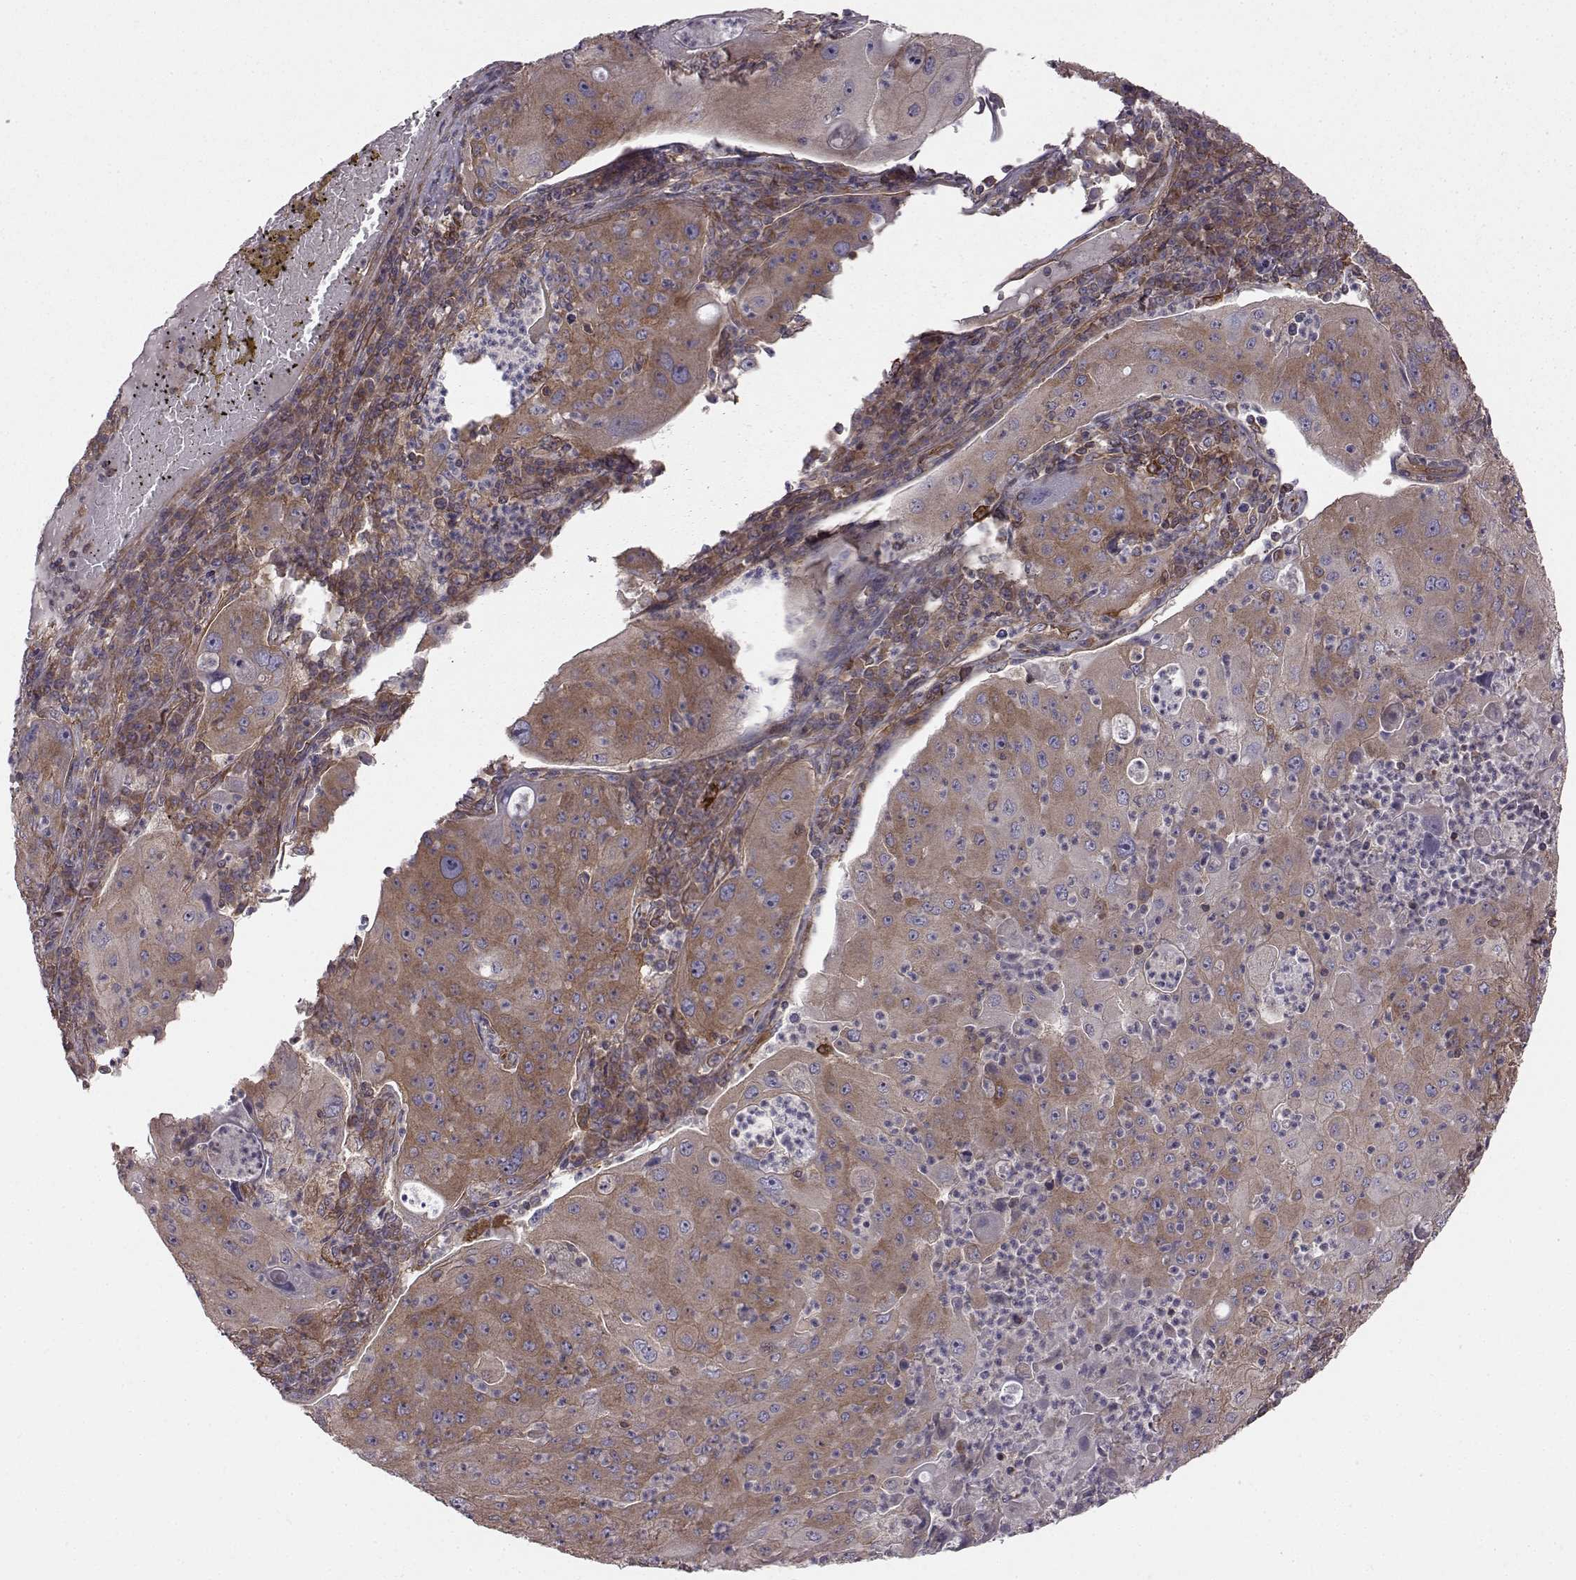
{"staining": {"intensity": "moderate", "quantity": ">75%", "location": "cytoplasmic/membranous"}, "tissue": "lung cancer", "cell_type": "Tumor cells", "image_type": "cancer", "snomed": [{"axis": "morphology", "description": "Squamous cell carcinoma, NOS"}, {"axis": "topography", "description": "Lung"}], "caption": "Lung squamous cell carcinoma stained for a protein shows moderate cytoplasmic/membranous positivity in tumor cells.", "gene": "RABGAP1", "patient": {"sex": "female", "age": 59}}